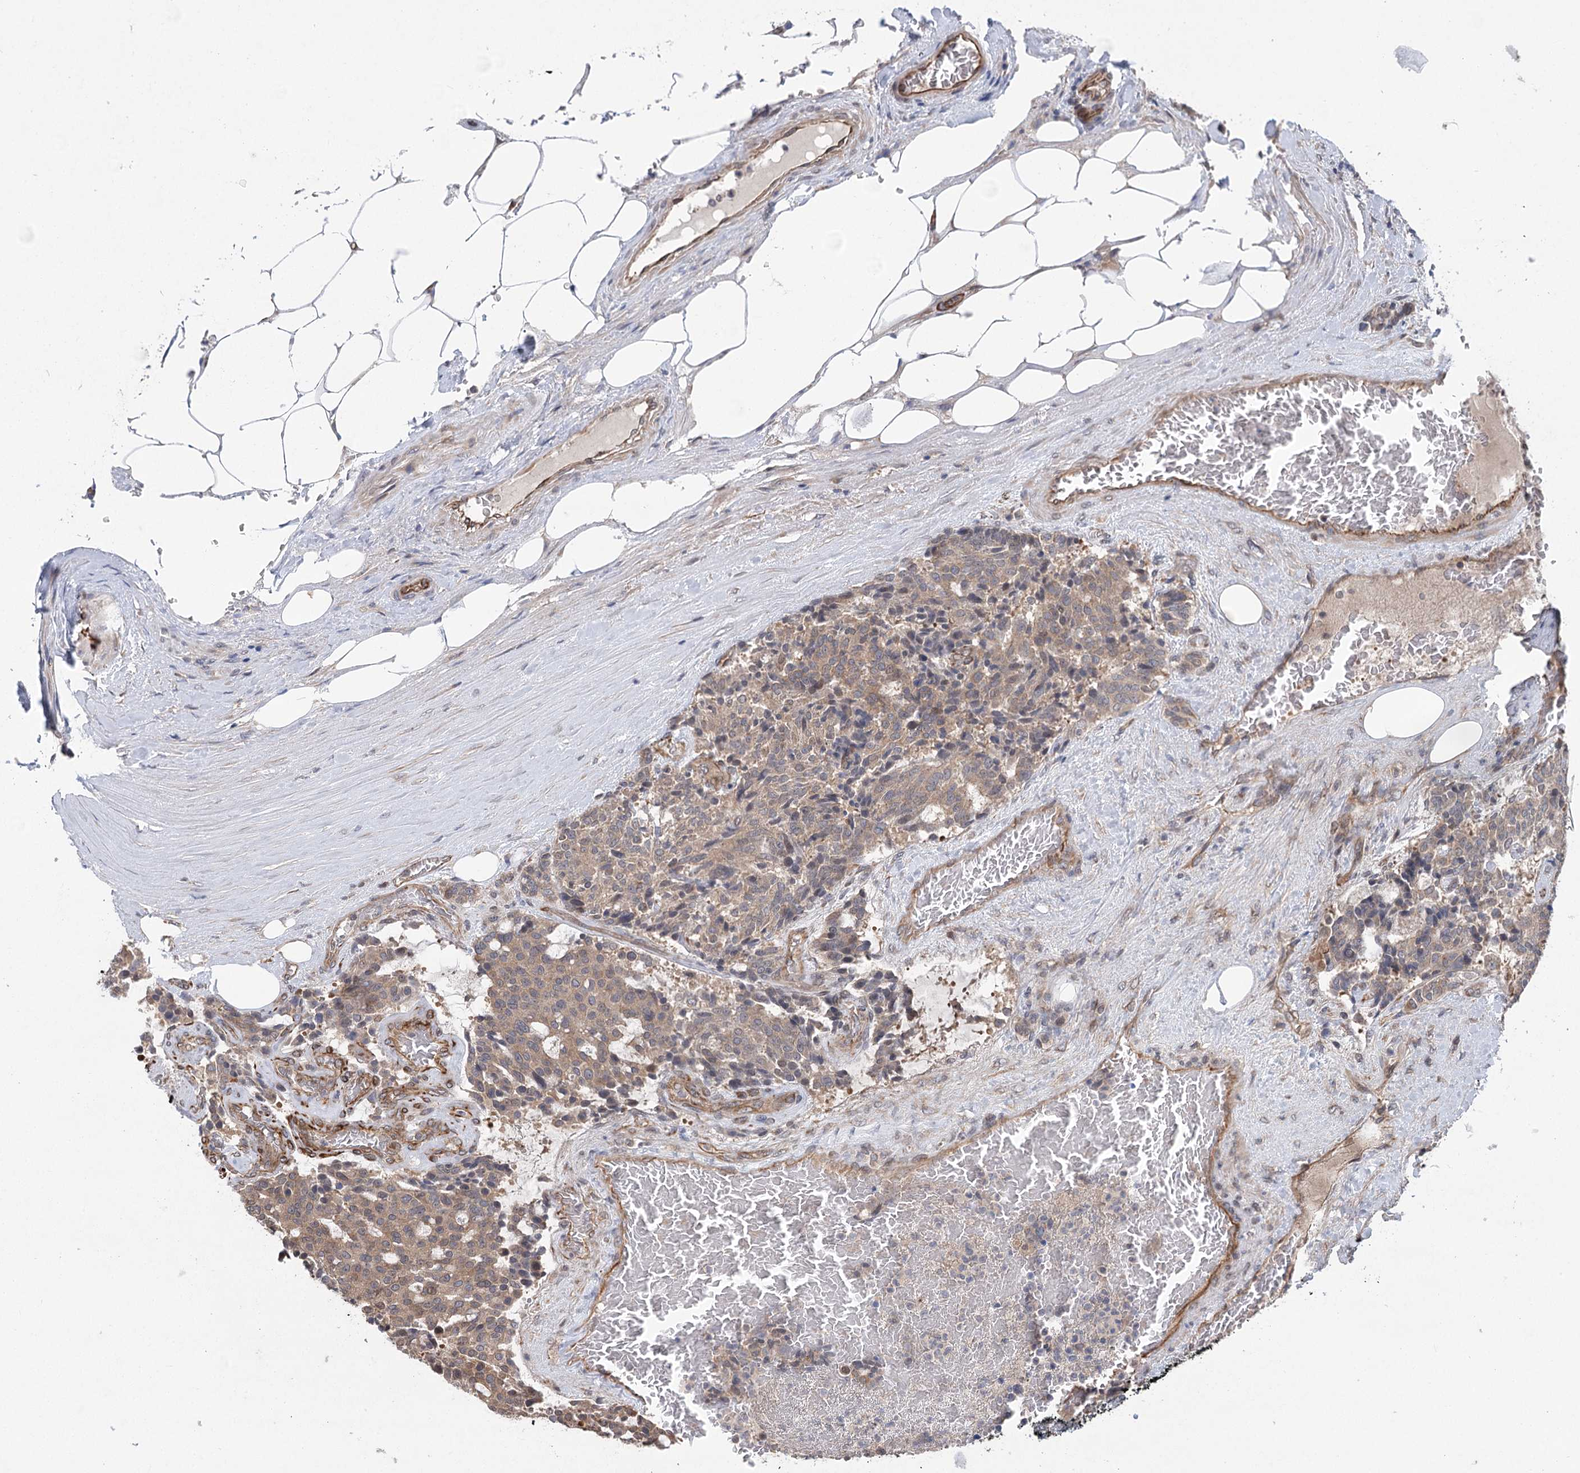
{"staining": {"intensity": "weak", "quantity": ">75%", "location": "cytoplasmic/membranous"}, "tissue": "carcinoid", "cell_type": "Tumor cells", "image_type": "cancer", "snomed": [{"axis": "morphology", "description": "Carcinoid, malignant, NOS"}, {"axis": "topography", "description": "Pancreas"}], "caption": "Brown immunohistochemical staining in human carcinoid (malignant) exhibits weak cytoplasmic/membranous staining in about >75% of tumor cells.", "gene": "RWDD4", "patient": {"sex": "female", "age": 54}}